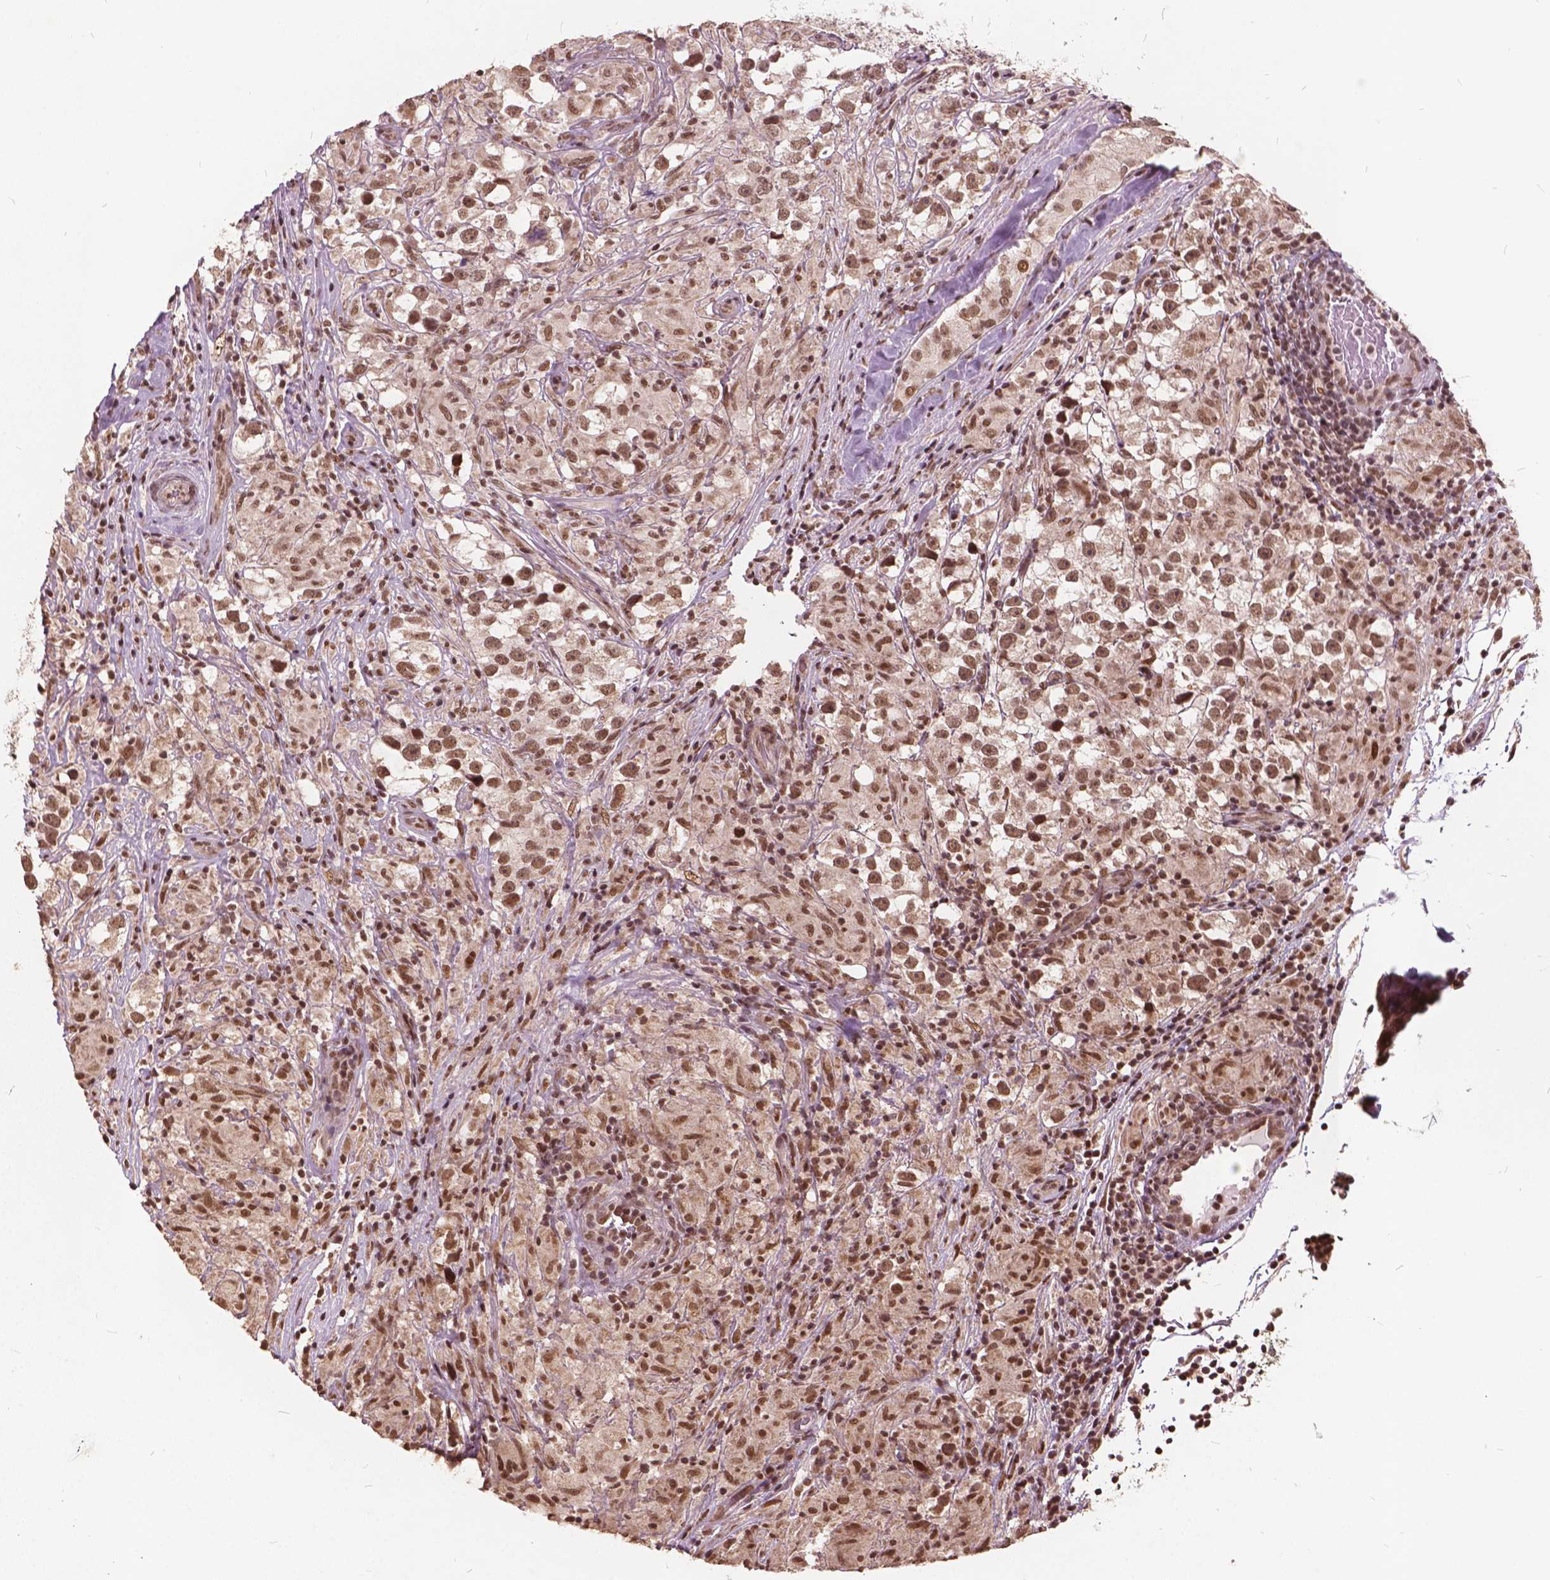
{"staining": {"intensity": "moderate", "quantity": ">75%", "location": "nuclear"}, "tissue": "testis cancer", "cell_type": "Tumor cells", "image_type": "cancer", "snomed": [{"axis": "morphology", "description": "Seminoma, NOS"}, {"axis": "topography", "description": "Testis"}], "caption": "Protein analysis of testis cancer tissue reveals moderate nuclear staining in approximately >75% of tumor cells.", "gene": "GPS2", "patient": {"sex": "male", "age": 46}}